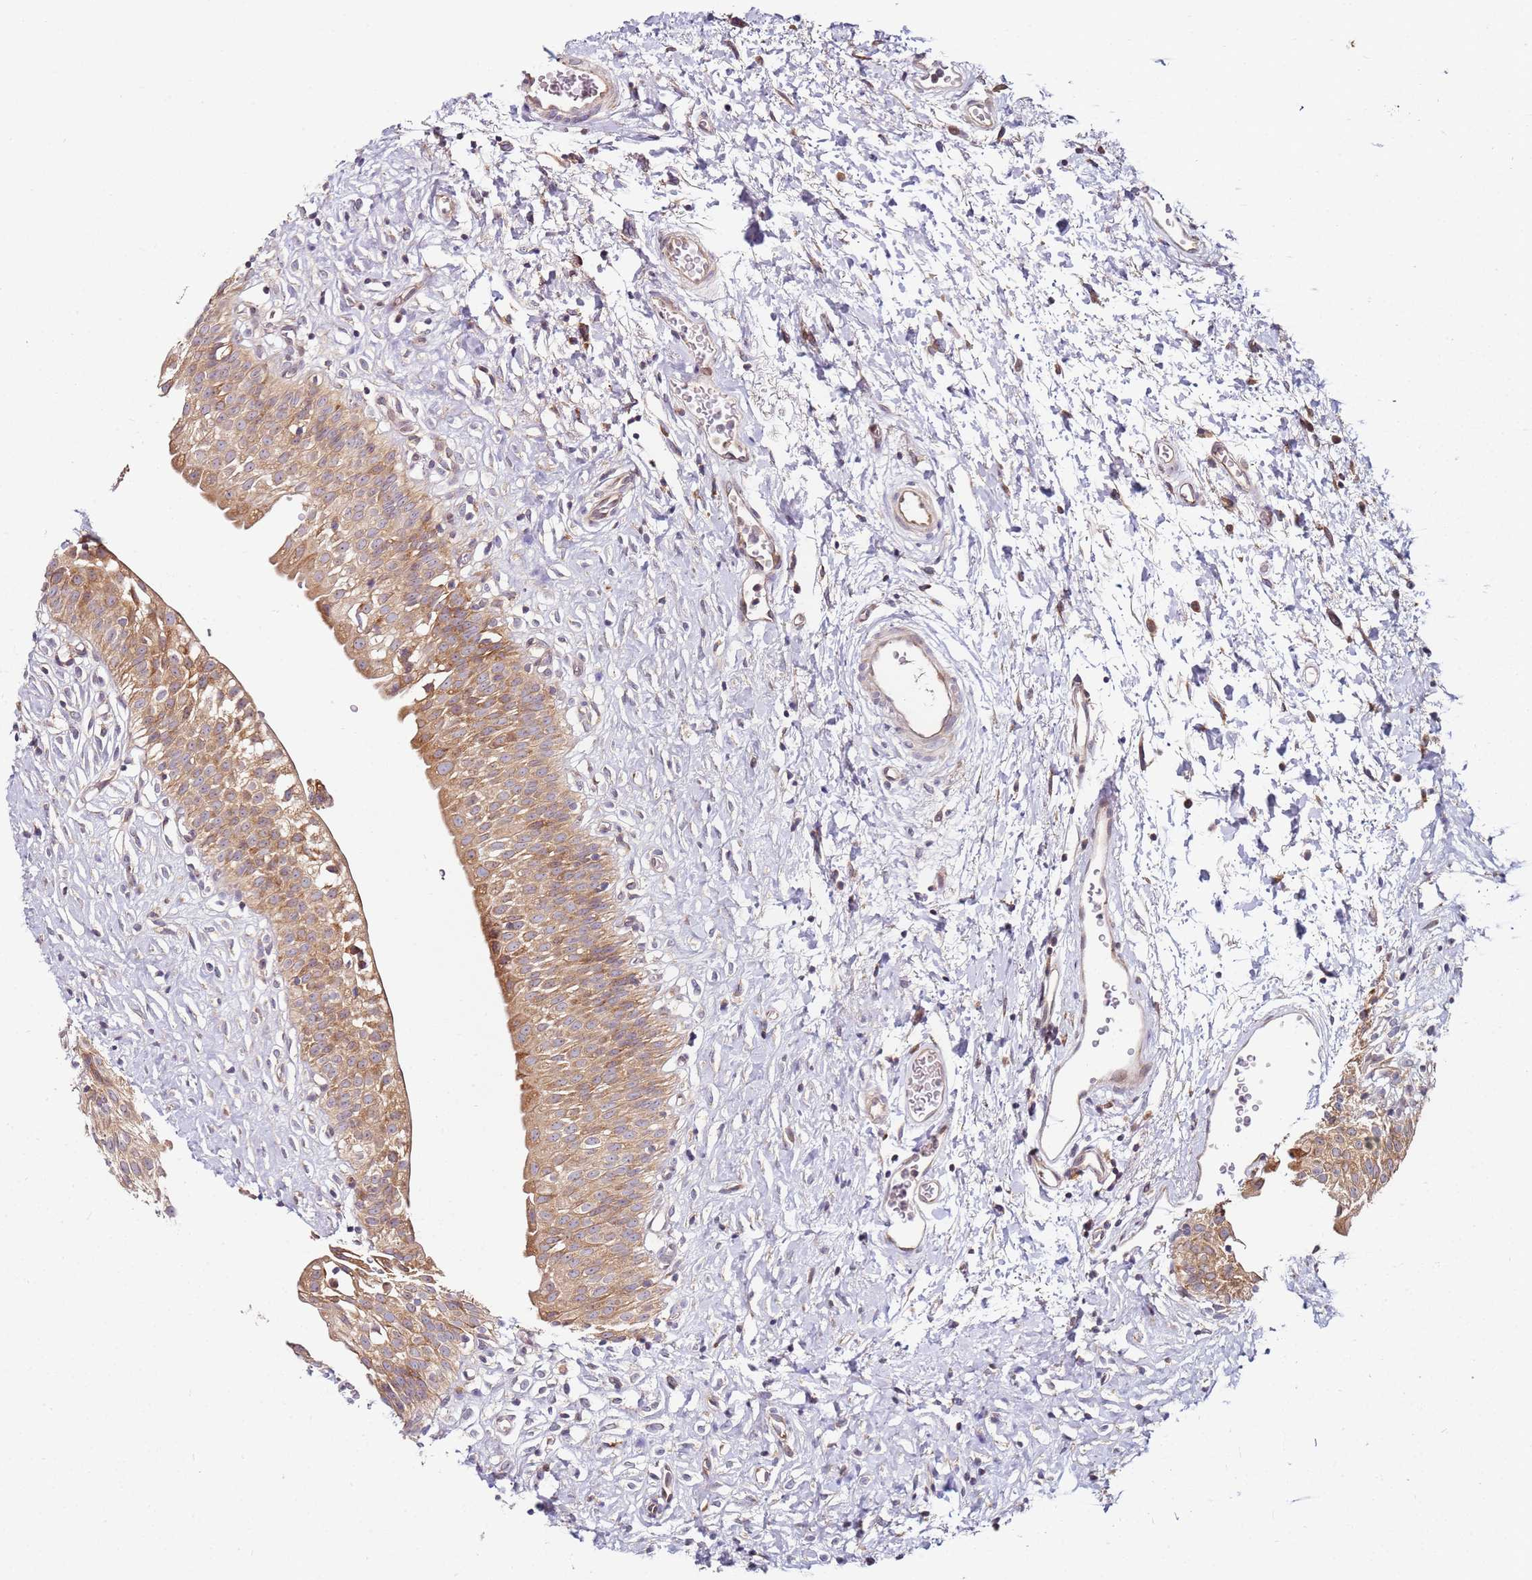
{"staining": {"intensity": "moderate", "quantity": ">75%", "location": "cytoplasmic/membranous"}, "tissue": "urinary bladder", "cell_type": "Urothelial cells", "image_type": "normal", "snomed": [{"axis": "morphology", "description": "Normal tissue, NOS"}, {"axis": "topography", "description": "Urinary bladder"}], "caption": "DAB (3,3'-diaminobenzidine) immunohistochemical staining of normal urinary bladder displays moderate cytoplasmic/membranous protein positivity in approximately >75% of urothelial cells. (Stains: DAB (3,3'-diaminobenzidine) in brown, nuclei in blue, Microscopy: brightfield microscopy at high magnification).", "gene": "RPS3A", "patient": {"sex": "male", "age": 51}}